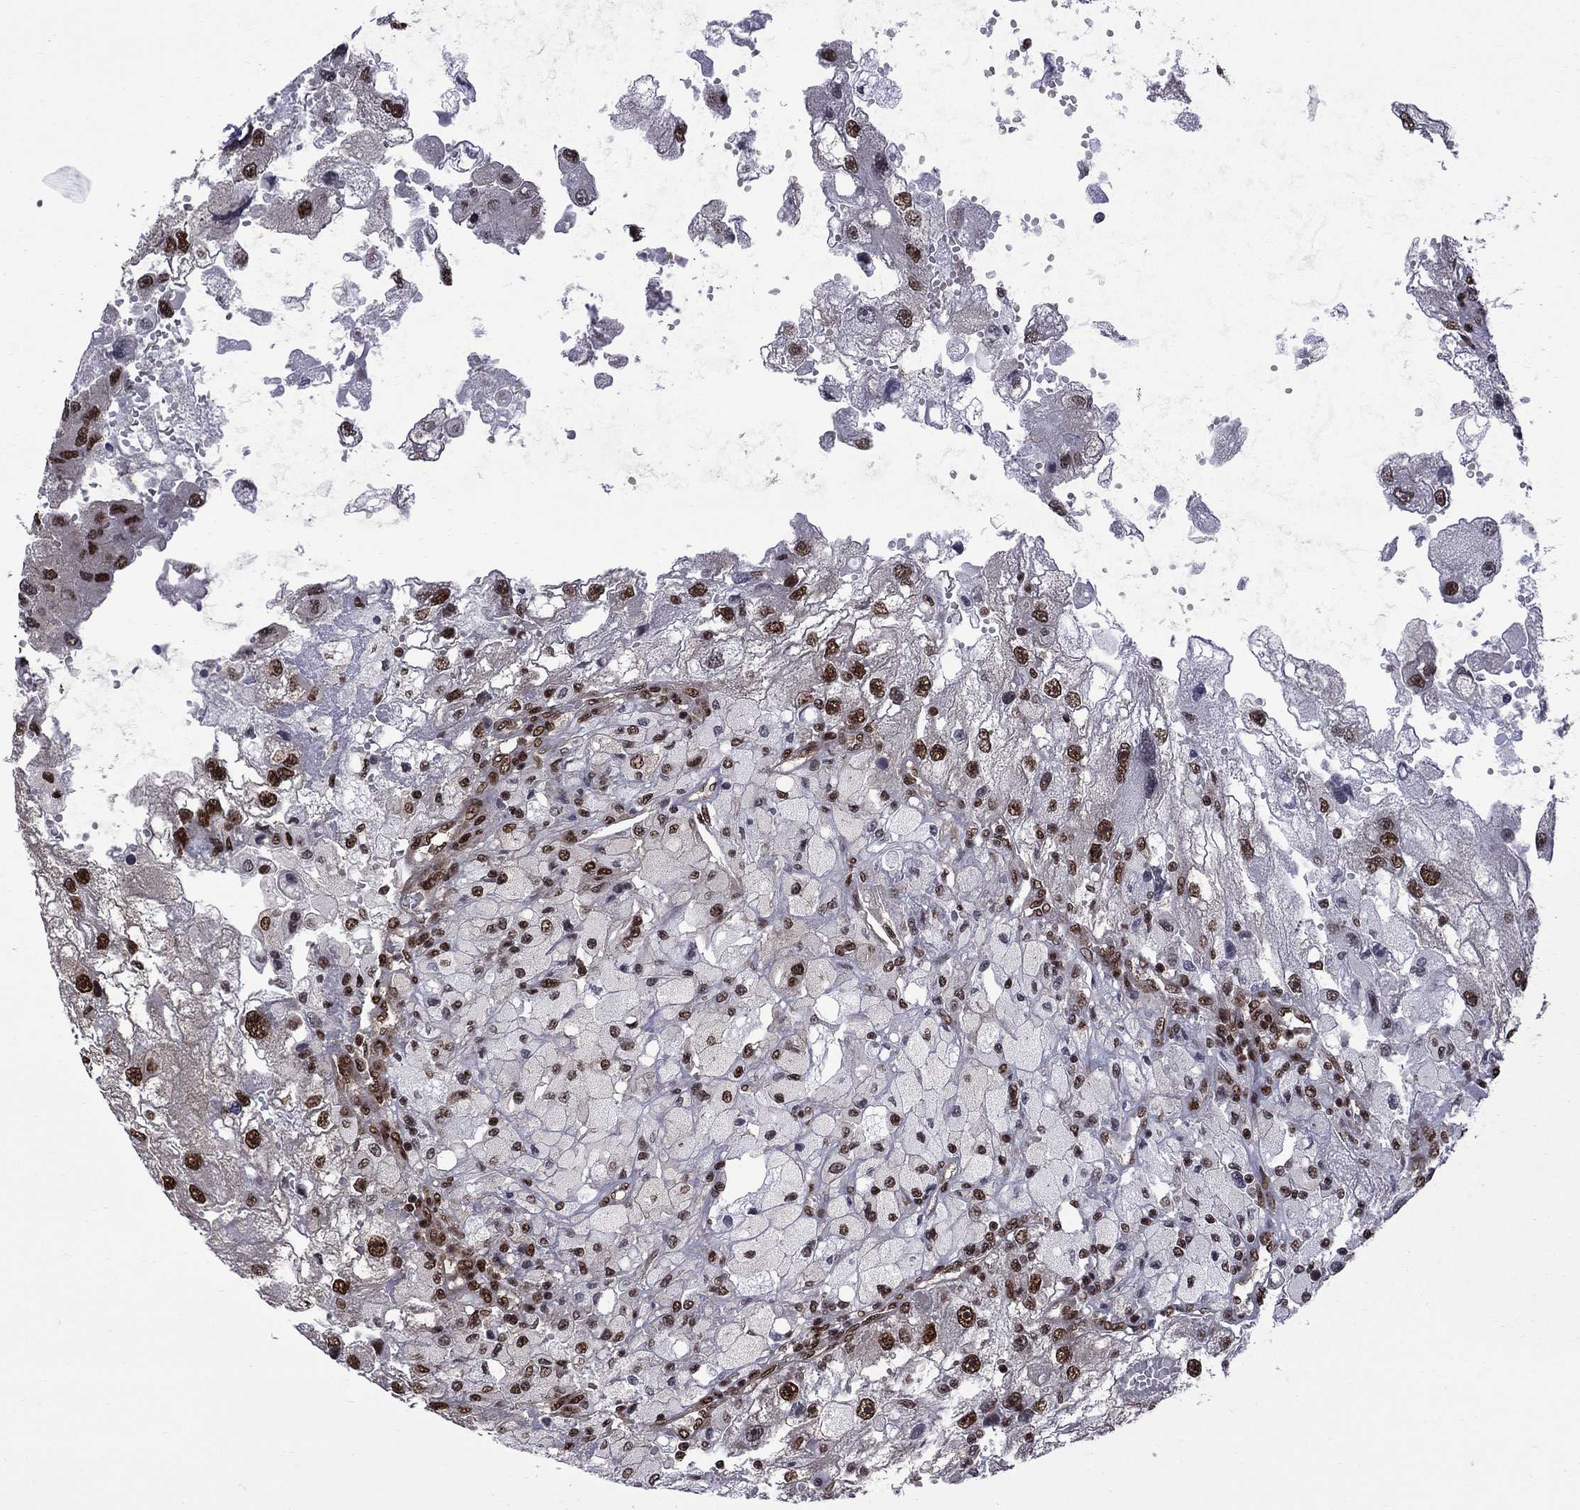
{"staining": {"intensity": "strong", "quantity": ">75%", "location": "nuclear"}, "tissue": "renal cancer", "cell_type": "Tumor cells", "image_type": "cancer", "snomed": [{"axis": "morphology", "description": "Adenocarcinoma, NOS"}, {"axis": "topography", "description": "Kidney"}], "caption": "Renal cancer (adenocarcinoma) tissue reveals strong nuclear expression in about >75% of tumor cells, visualized by immunohistochemistry.", "gene": "MED25", "patient": {"sex": "male", "age": 63}}